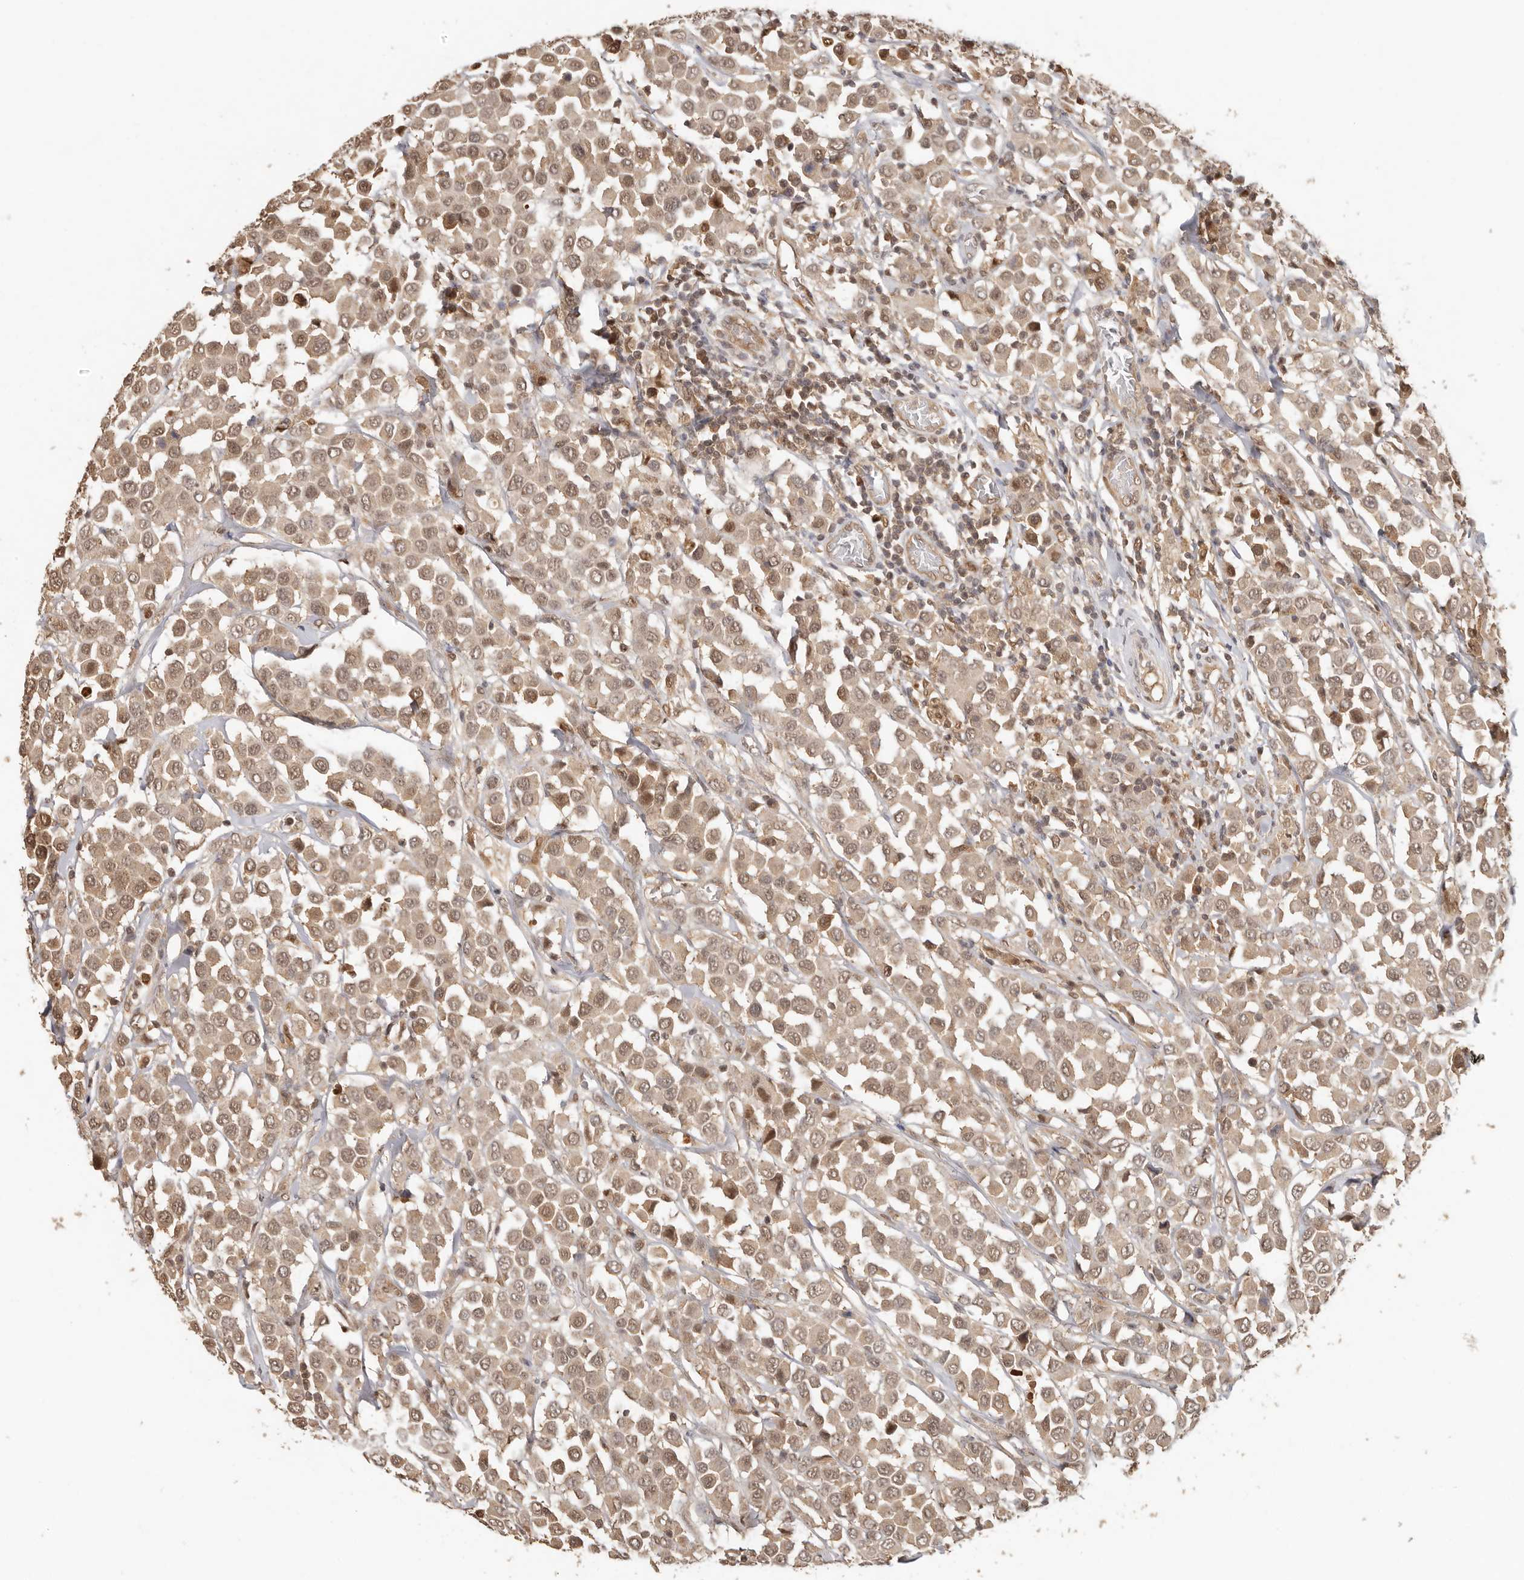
{"staining": {"intensity": "moderate", "quantity": ">75%", "location": "nuclear"}, "tissue": "breast cancer", "cell_type": "Tumor cells", "image_type": "cancer", "snomed": [{"axis": "morphology", "description": "Duct carcinoma"}, {"axis": "topography", "description": "Breast"}], "caption": "Immunohistochemistry (IHC) (DAB) staining of human breast cancer (invasive ductal carcinoma) exhibits moderate nuclear protein staining in approximately >75% of tumor cells. Nuclei are stained in blue.", "gene": "PSMA5", "patient": {"sex": "female", "age": 61}}